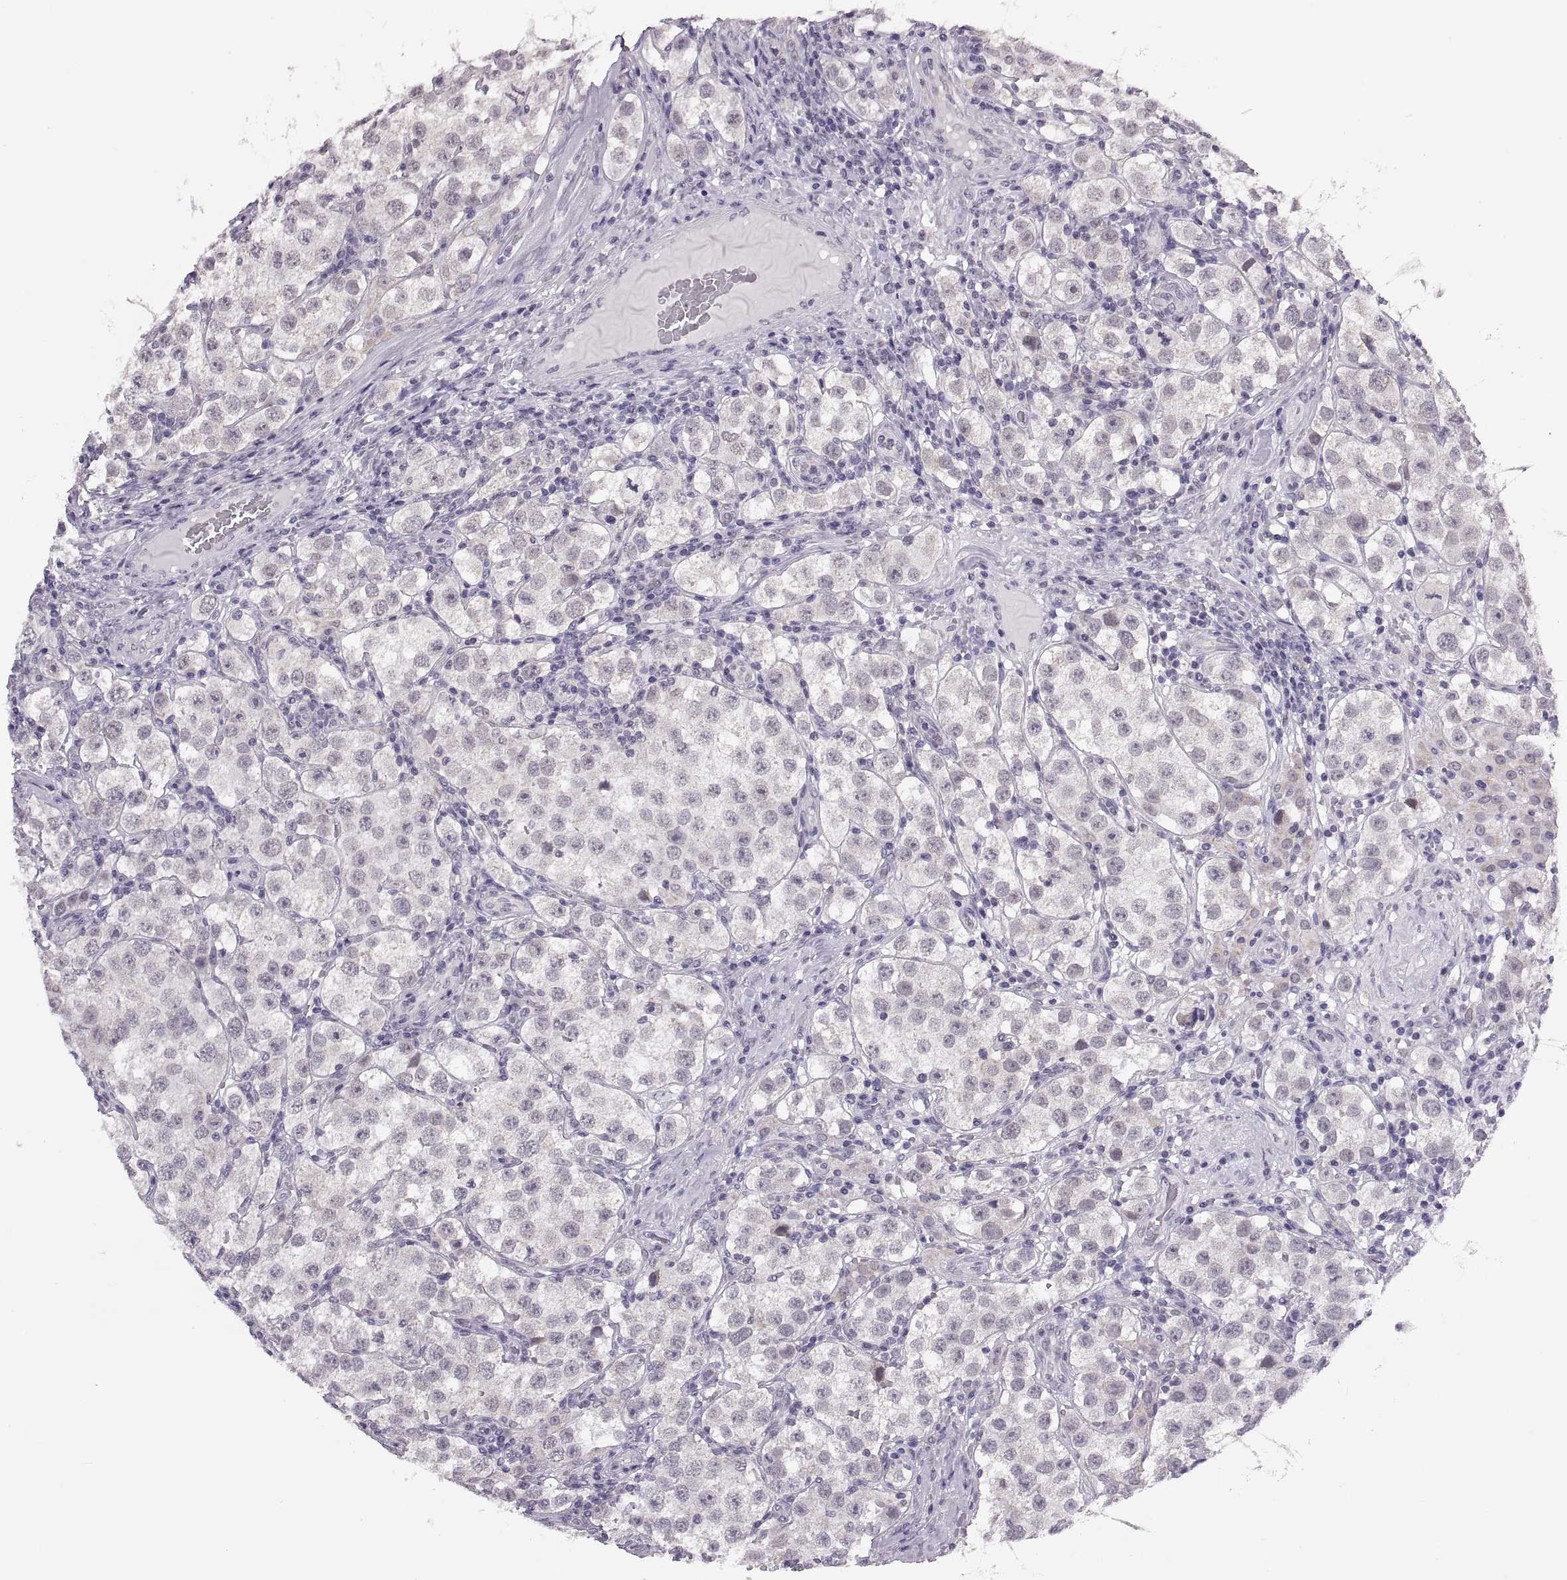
{"staining": {"intensity": "negative", "quantity": "none", "location": "none"}, "tissue": "testis cancer", "cell_type": "Tumor cells", "image_type": "cancer", "snomed": [{"axis": "morphology", "description": "Seminoma, NOS"}, {"axis": "topography", "description": "Testis"}], "caption": "Testis cancer was stained to show a protein in brown. There is no significant expression in tumor cells. (DAB immunohistochemistry visualized using brightfield microscopy, high magnification).", "gene": "ADH6", "patient": {"sex": "male", "age": 37}}